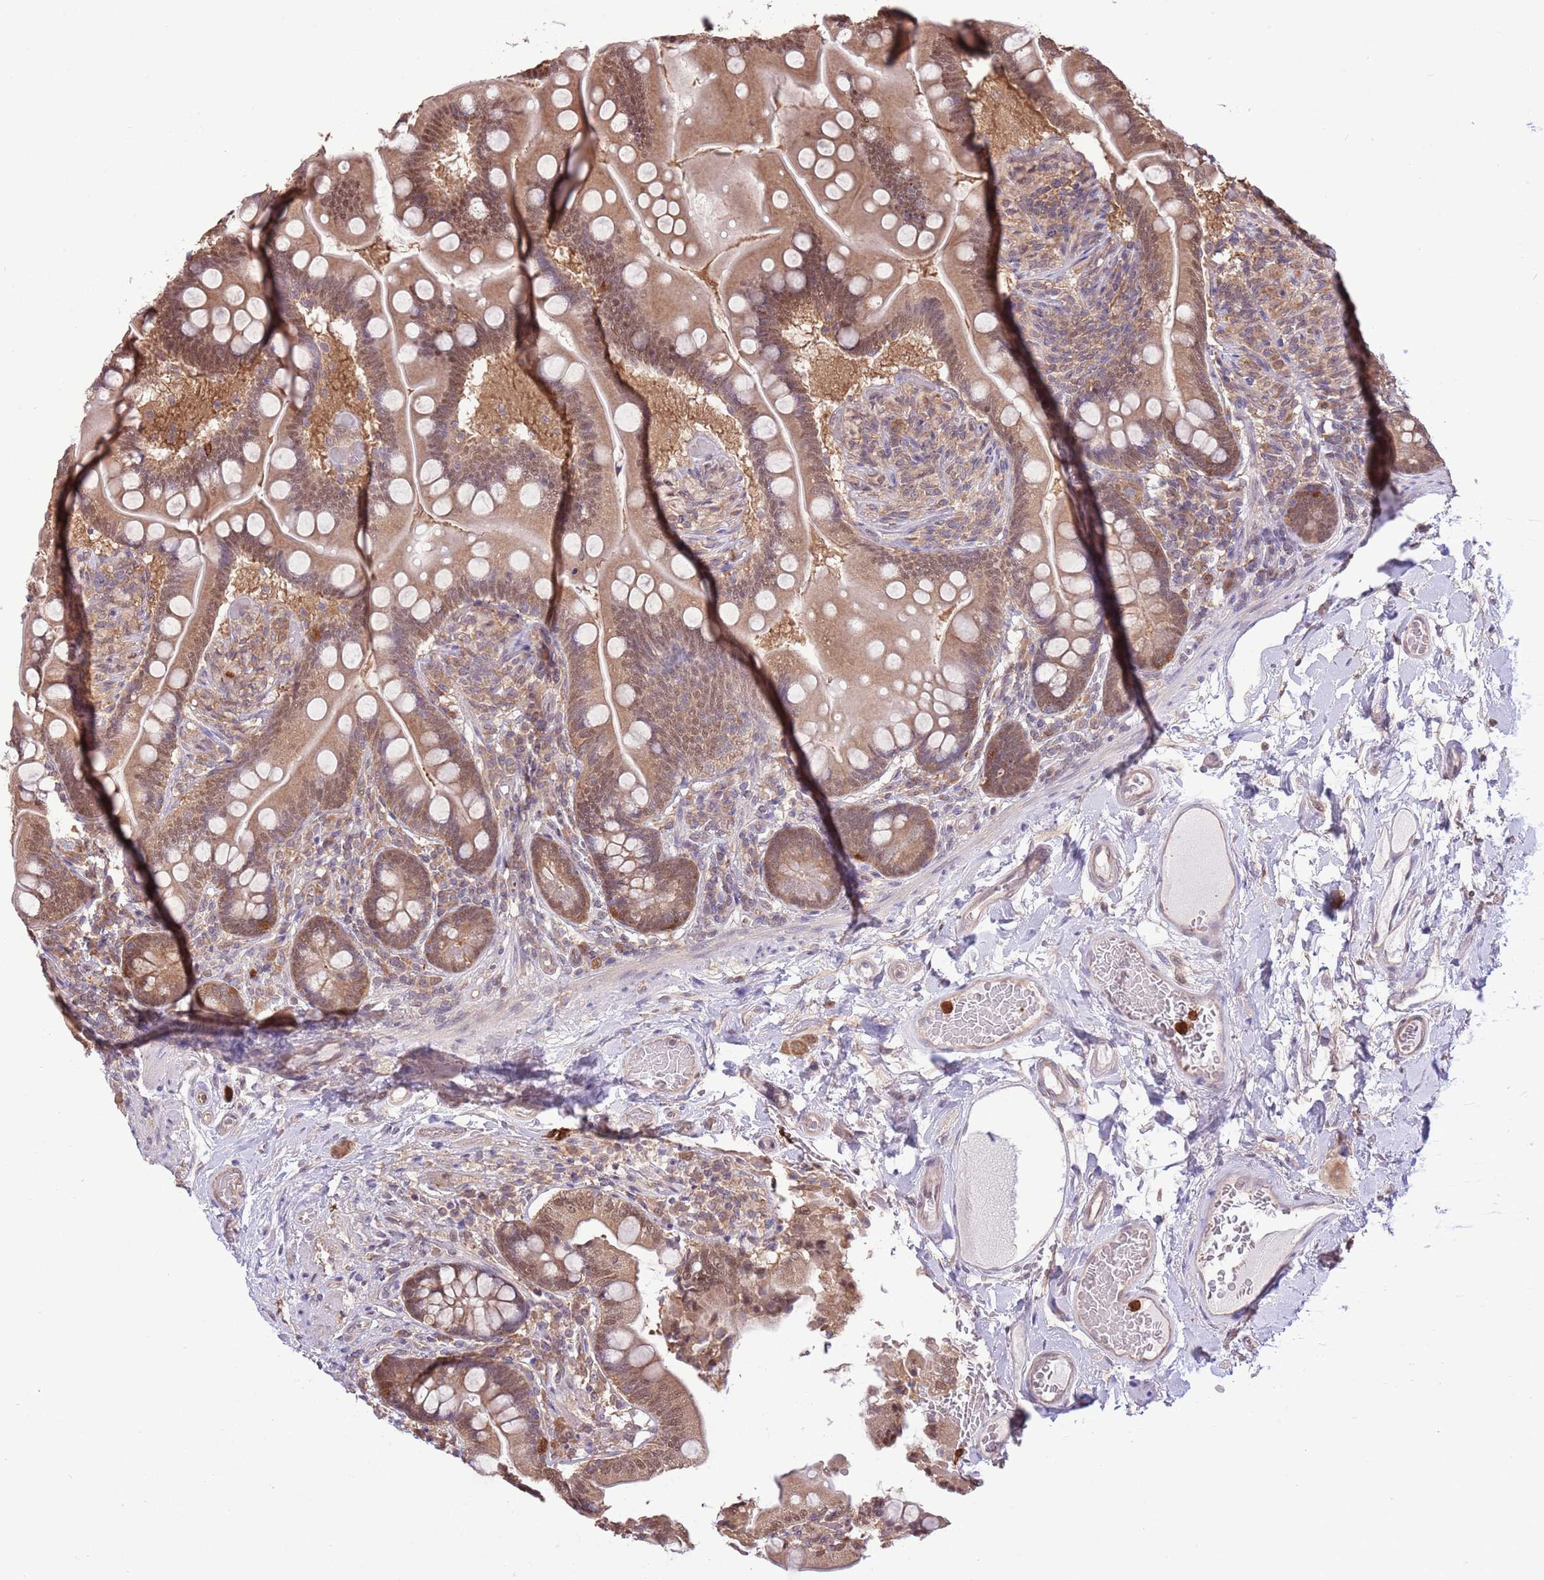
{"staining": {"intensity": "moderate", "quantity": ">75%", "location": "cytoplasmic/membranous,nuclear"}, "tissue": "small intestine", "cell_type": "Glandular cells", "image_type": "normal", "snomed": [{"axis": "morphology", "description": "Normal tissue, NOS"}, {"axis": "topography", "description": "Small intestine"}], "caption": "Brown immunohistochemical staining in normal small intestine exhibits moderate cytoplasmic/membranous,nuclear staining in about >75% of glandular cells.", "gene": "AMIGO1", "patient": {"sex": "female", "age": 64}}